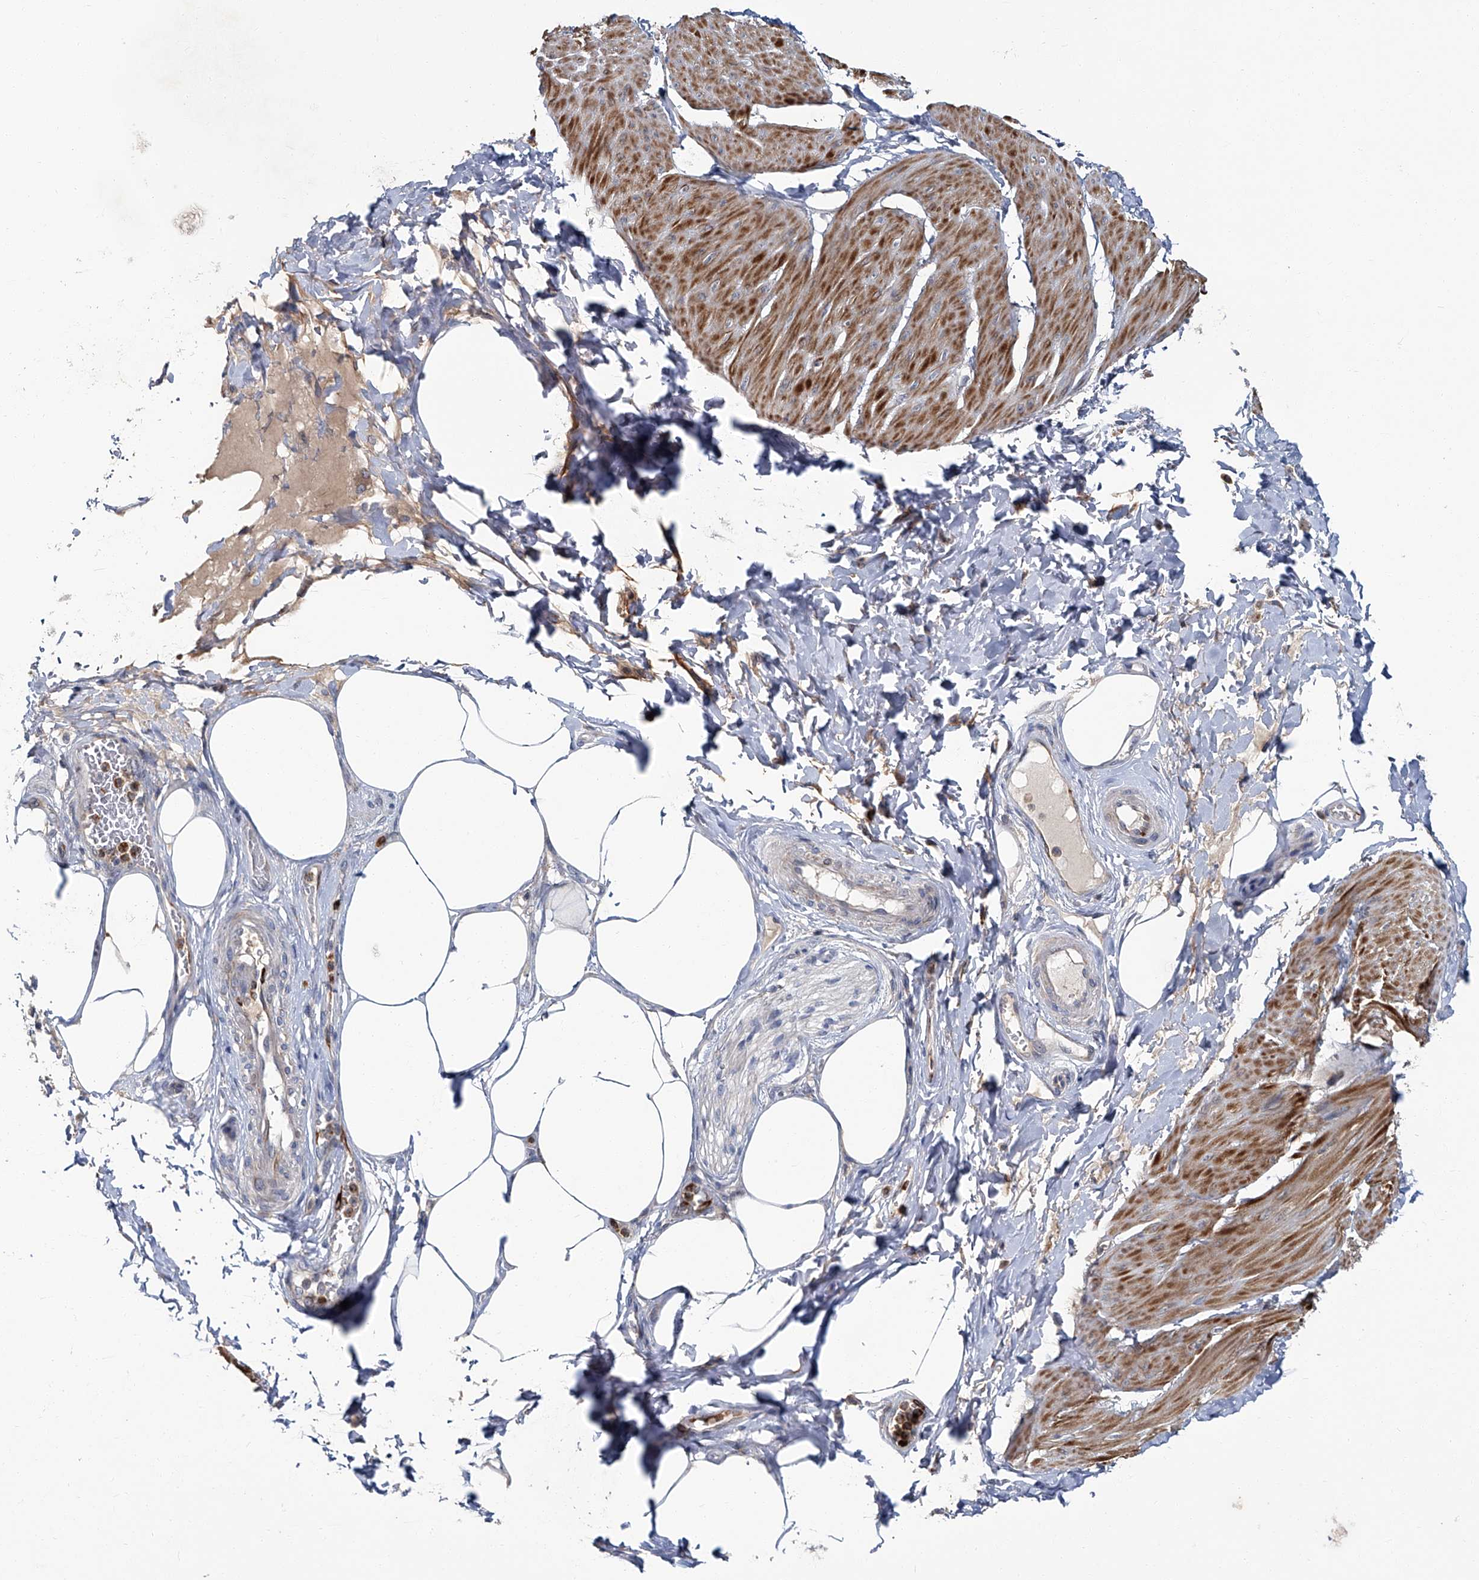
{"staining": {"intensity": "moderate", "quantity": "25%-75%", "location": "cytoplasmic/membranous"}, "tissue": "smooth muscle", "cell_type": "Smooth muscle cells", "image_type": "normal", "snomed": [{"axis": "morphology", "description": "Urothelial carcinoma, High grade"}, {"axis": "topography", "description": "Urinary bladder"}], "caption": "Immunohistochemistry of unremarkable smooth muscle demonstrates medium levels of moderate cytoplasmic/membranous staining in approximately 25%-75% of smooth muscle cells.", "gene": "AKNAD1", "patient": {"sex": "male", "age": 46}}